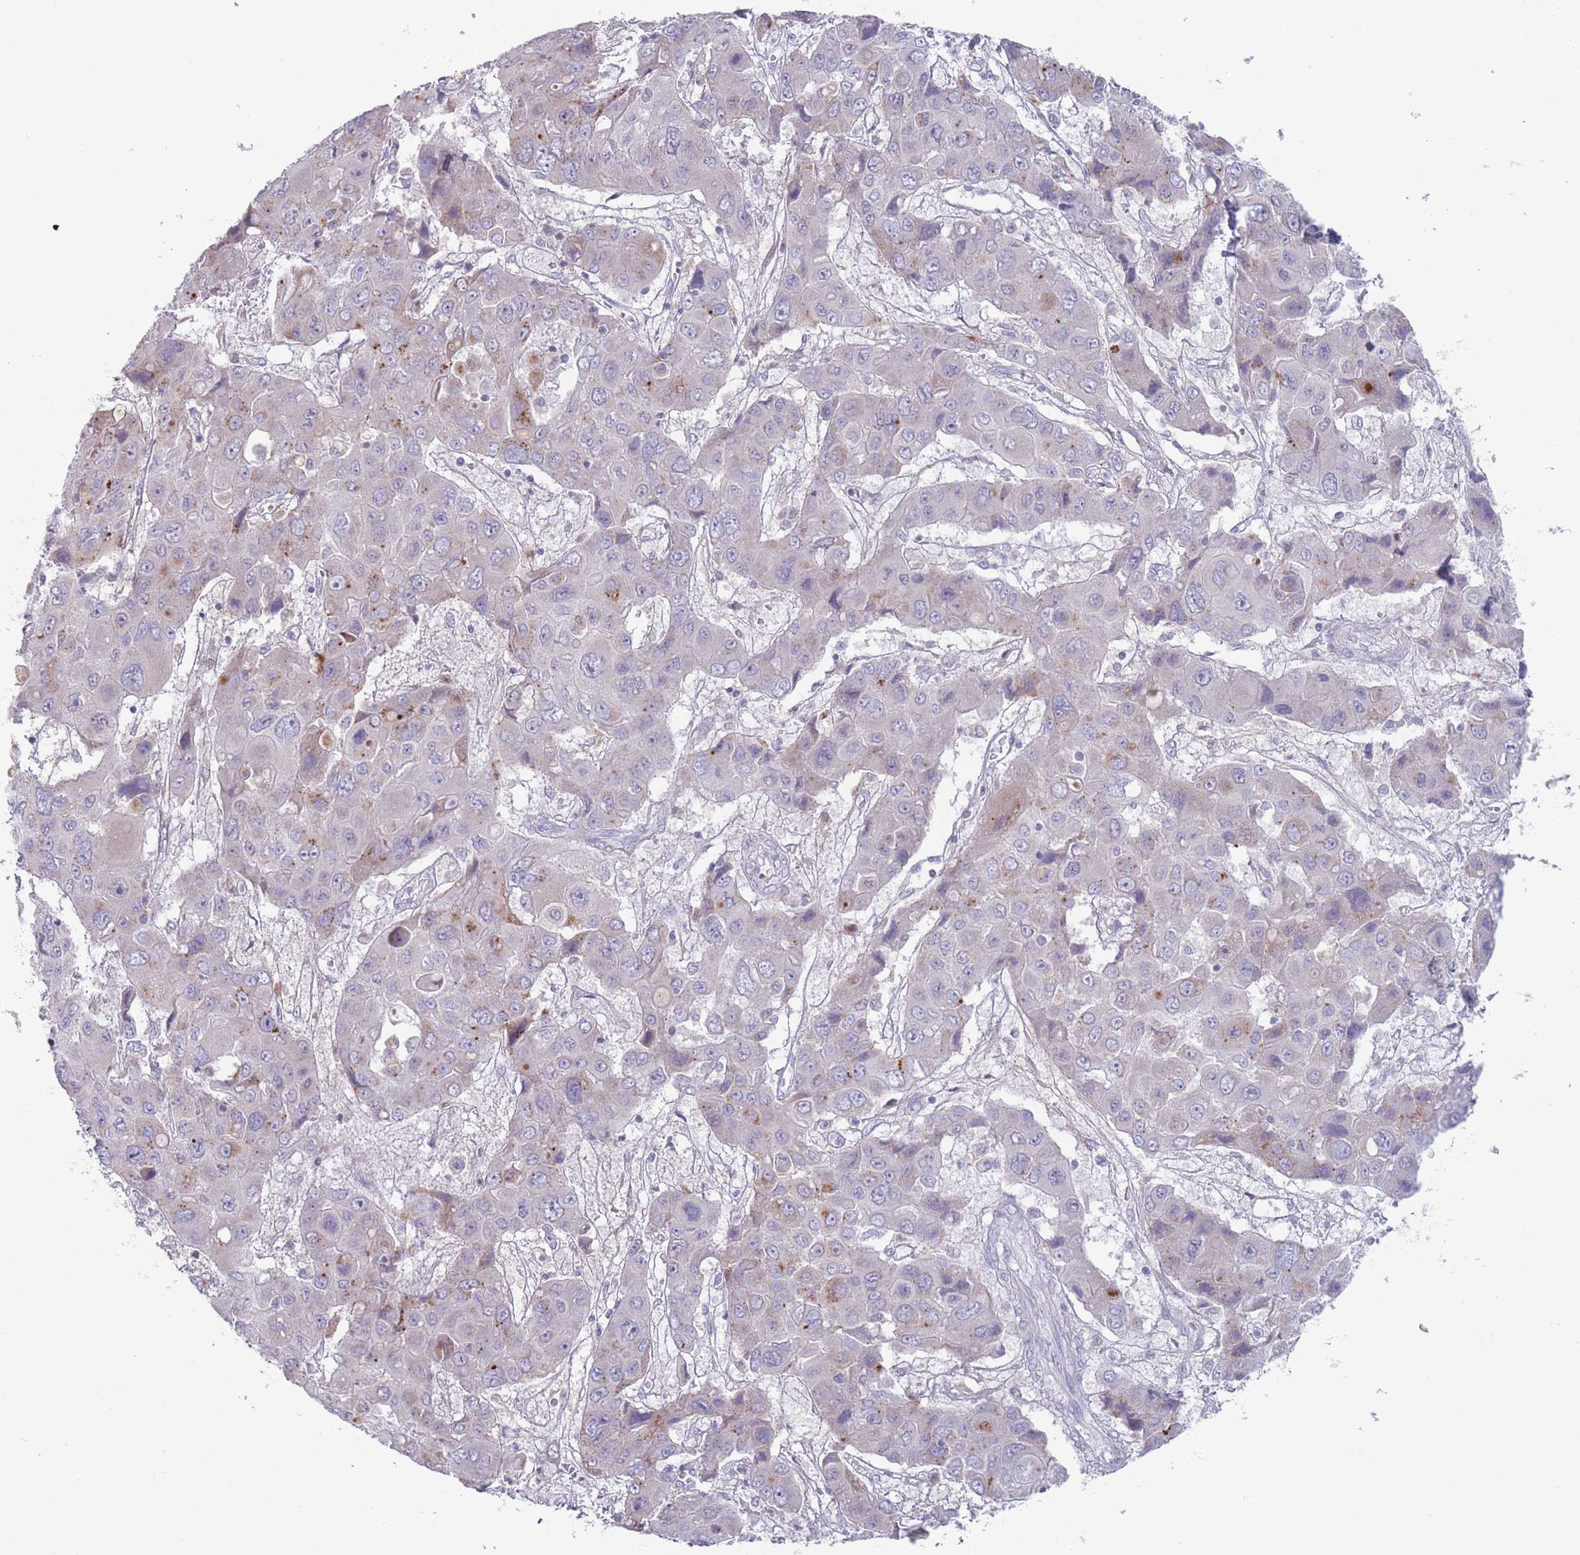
{"staining": {"intensity": "weak", "quantity": "<25%", "location": "cytoplasmic/membranous"}, "tissue": "liver cancer", "cell_type": "Tumor cells", "image_type": "cancer", "snomed": [{"axis": "morphology", "description": "Cholangiocarcinoma"}, {"axis": "topography", "description": "Liver"}], "caption": "A high-resolution photomicrograph shows immunohistochemistry (IHC) staining of liver cancer (cholangiocarcinoma), which displays no significant expression in tumor cells.", "gene": "PAIP2B", "patient": {"sex": "male", "age": 67}}